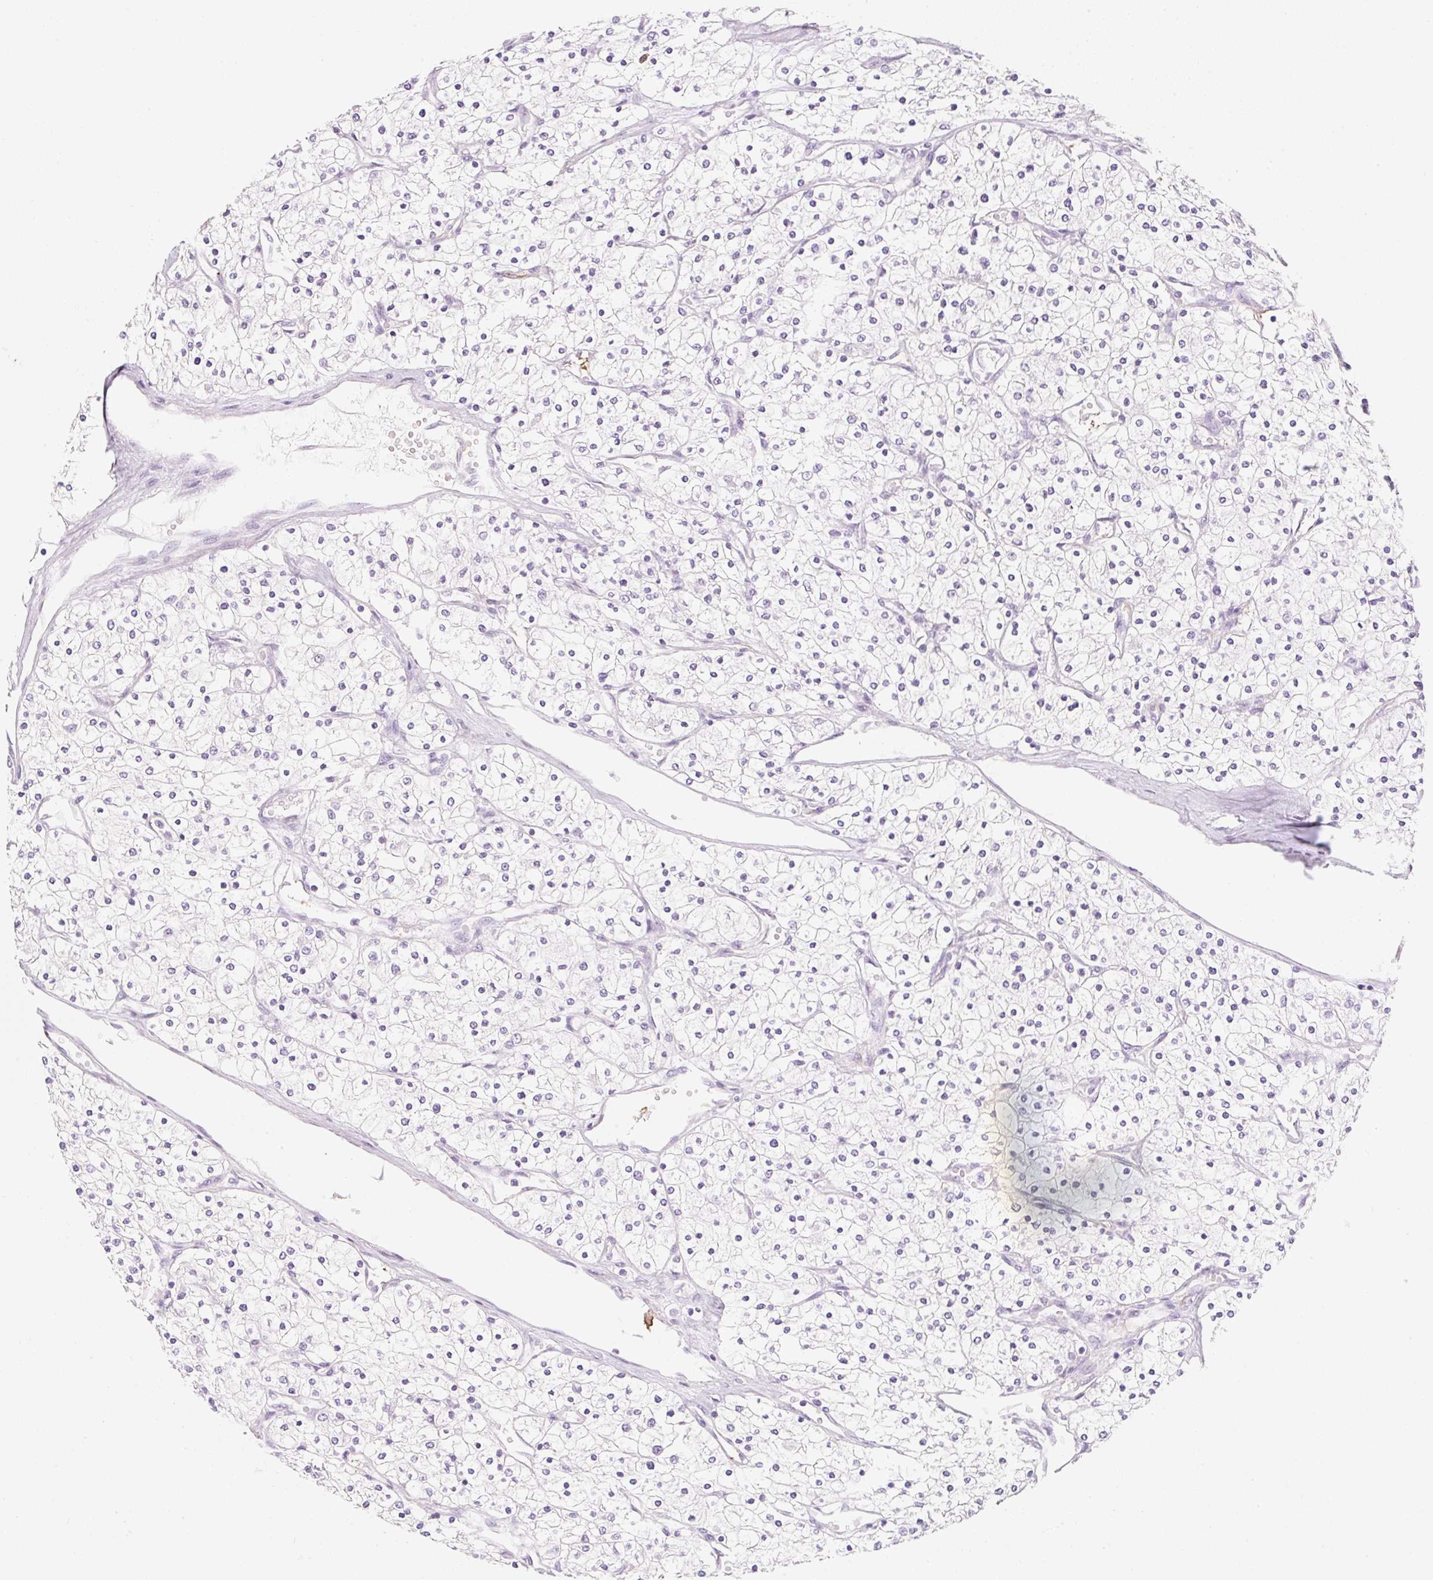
{"staining": {"intensity": "negative", "quantity": "none", "location": "none"}, "tissue": "renal cancer", "cell_type": "Tumor cells", "image_type": "cancer", "snomed": [{"axis": "morphology", "description": "Adenocarcinoma, NOS"}, {"axis": "topography", "description": "Kidney"}], "caption": "DAB immunohistochemical staining of human renal cancer shows no significant expression in tumor cells.", "gene": "FABP5", "patient": {"sex": "male", "age": 80}}